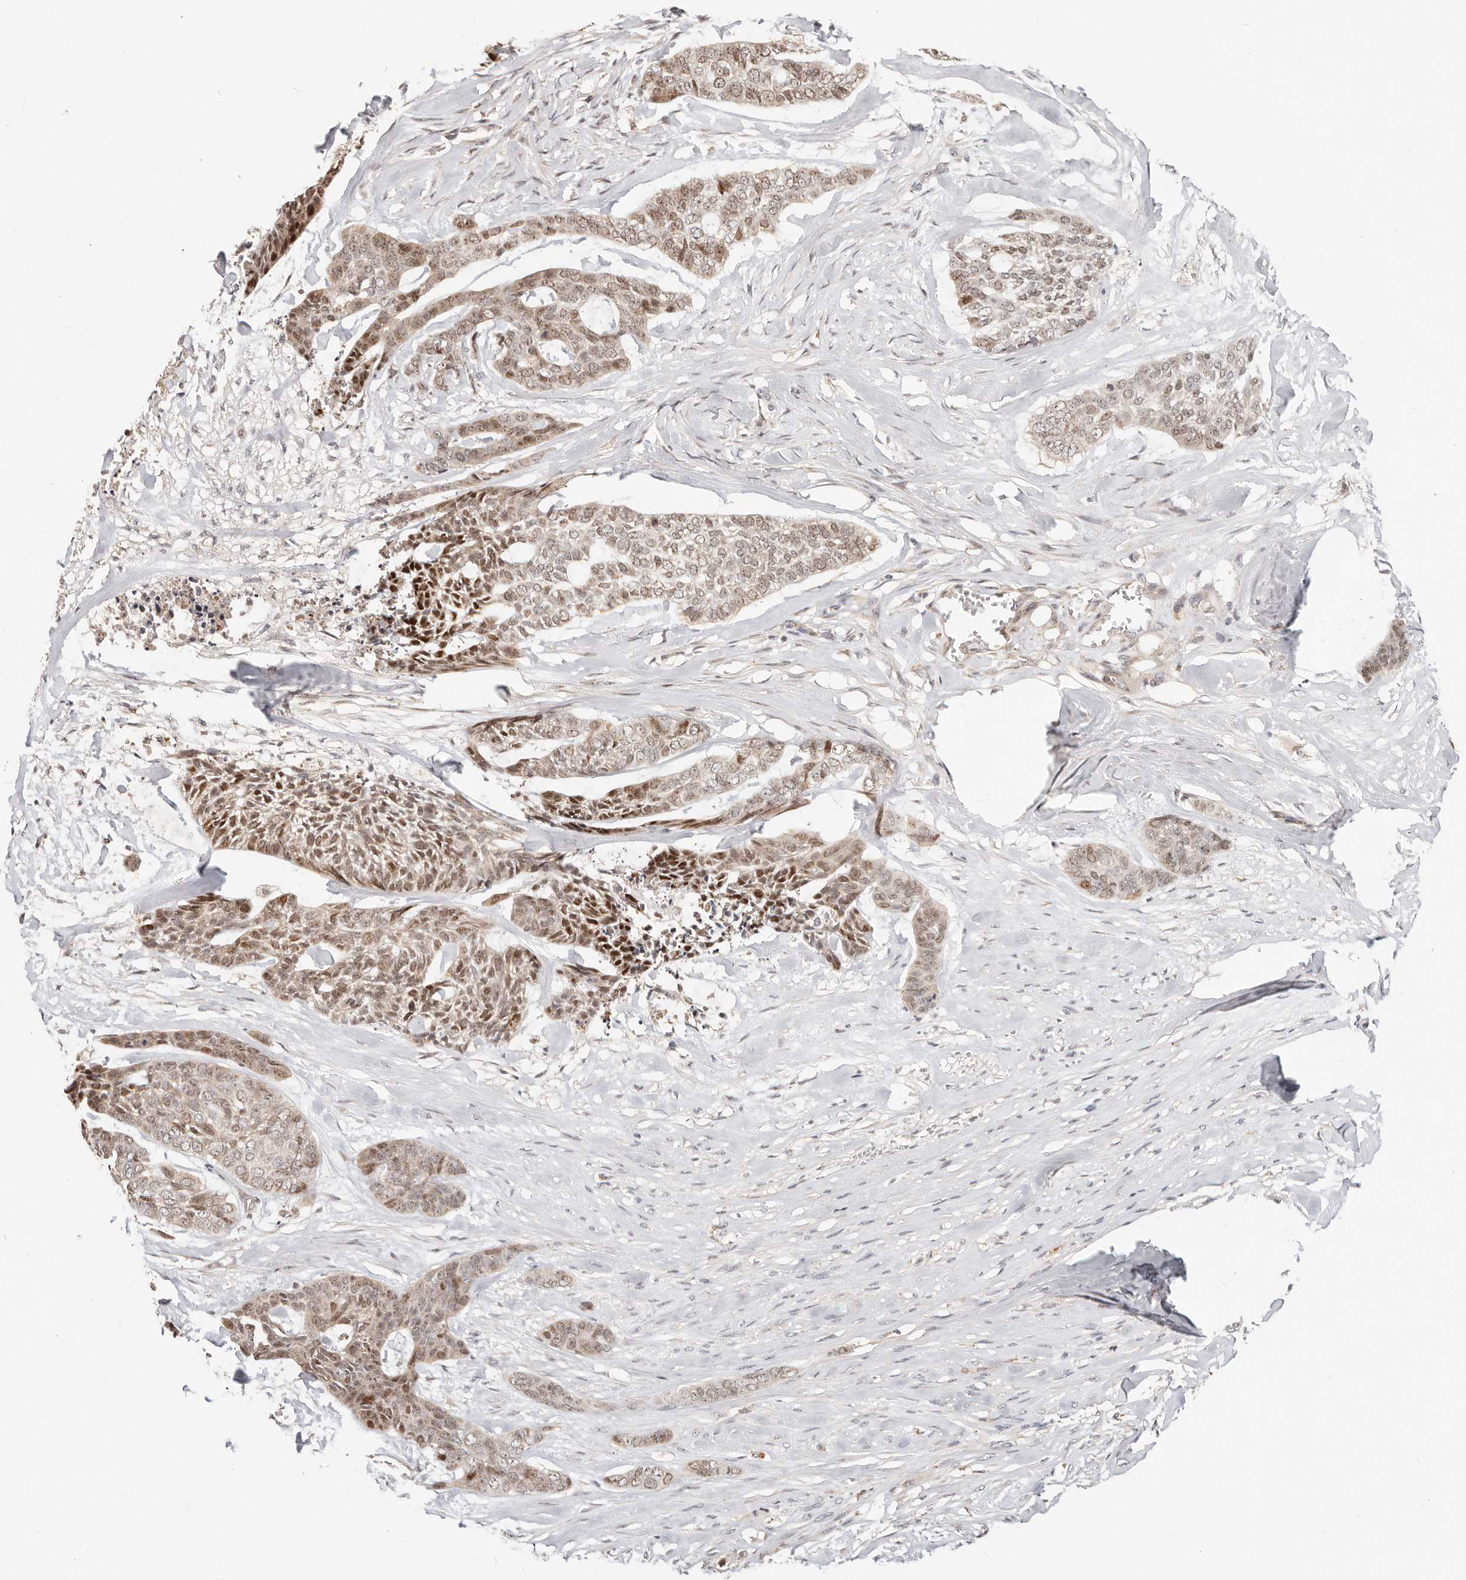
{"staining": {"intensity": "moderate", "quantity": ">75%", "location": "nuclear"}, "tissue": "skin cancer", "cell_type": "Tumor cells", "image_type": "cancer", "snomed": [{"axis": "morphology", "description": "Basal cell carcinoma"}, {"axis": "topography", "description": "Skin"}], "caption": "Brown immunohistochemical staining in skin cancer (basal cell carcinoma) reveals moderate nuclear expression in approximately >75% of tumor cells. Using DAB (brown) and hematoxylin (blue) stains, captured at high magnification using brightfield microscopy.", "gene": "ZRANB1", "patient": {"sex": "female", "age": 64}}